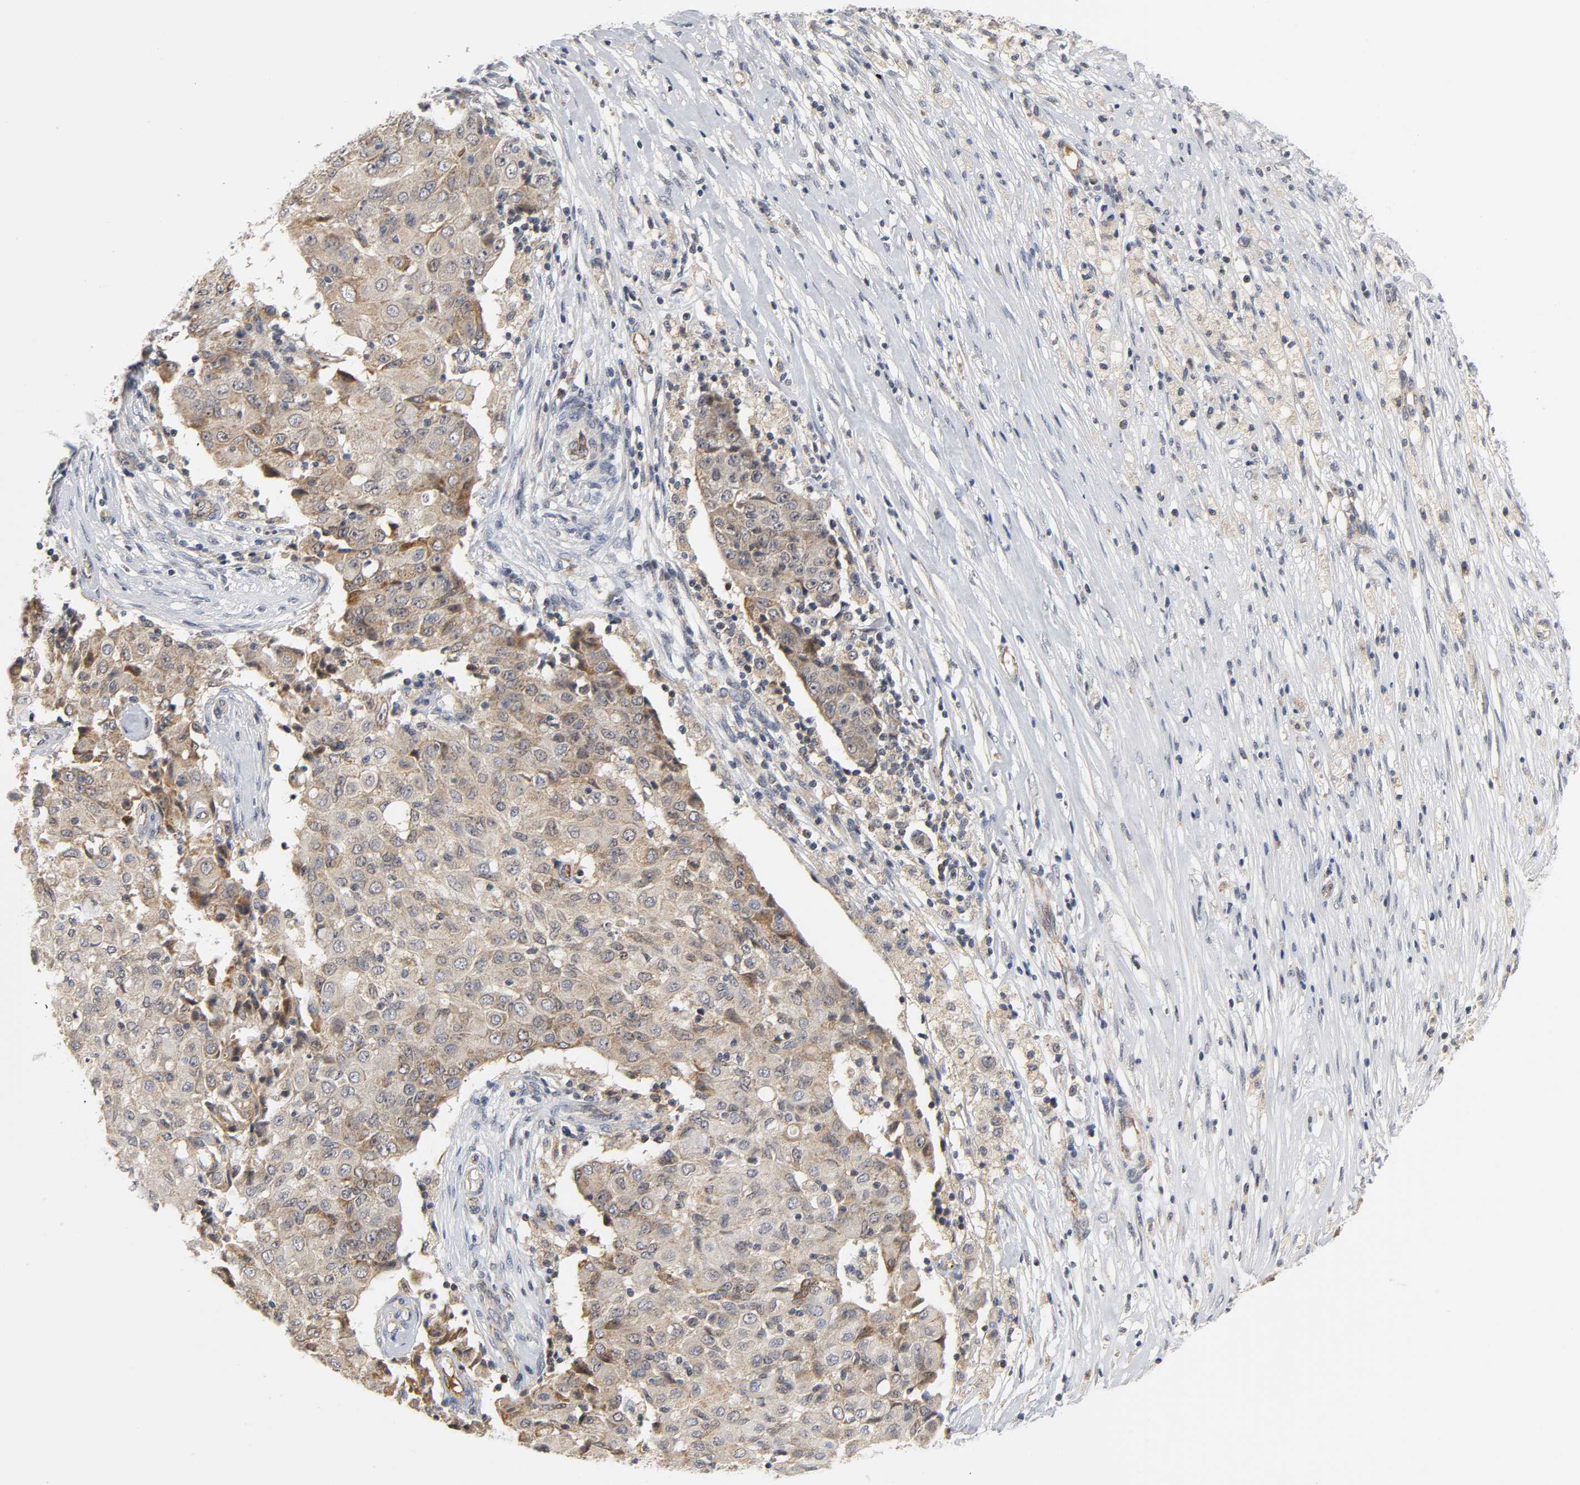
{"staining": {"intensity": "weak", "quantity": ">75%", "location": "cytoplasmic/membranous"}, "tissue": "ovarian cancer", "cell_type": "Tumor cells", "image_type": "cancer", "snomed": [{"axis": "morphology", "description": "Carcinoma, endometroid"}, {"axis": "topography", "description": "Ovary"}], "caption": "Protein staining by immunohistochemistry demonstrates weak cytoplasmic/membranous expression in about >75% of tumor cells in ovarian cancer.", "gene": "NRP1", "patient": {"sex": "female", "age": 42}}